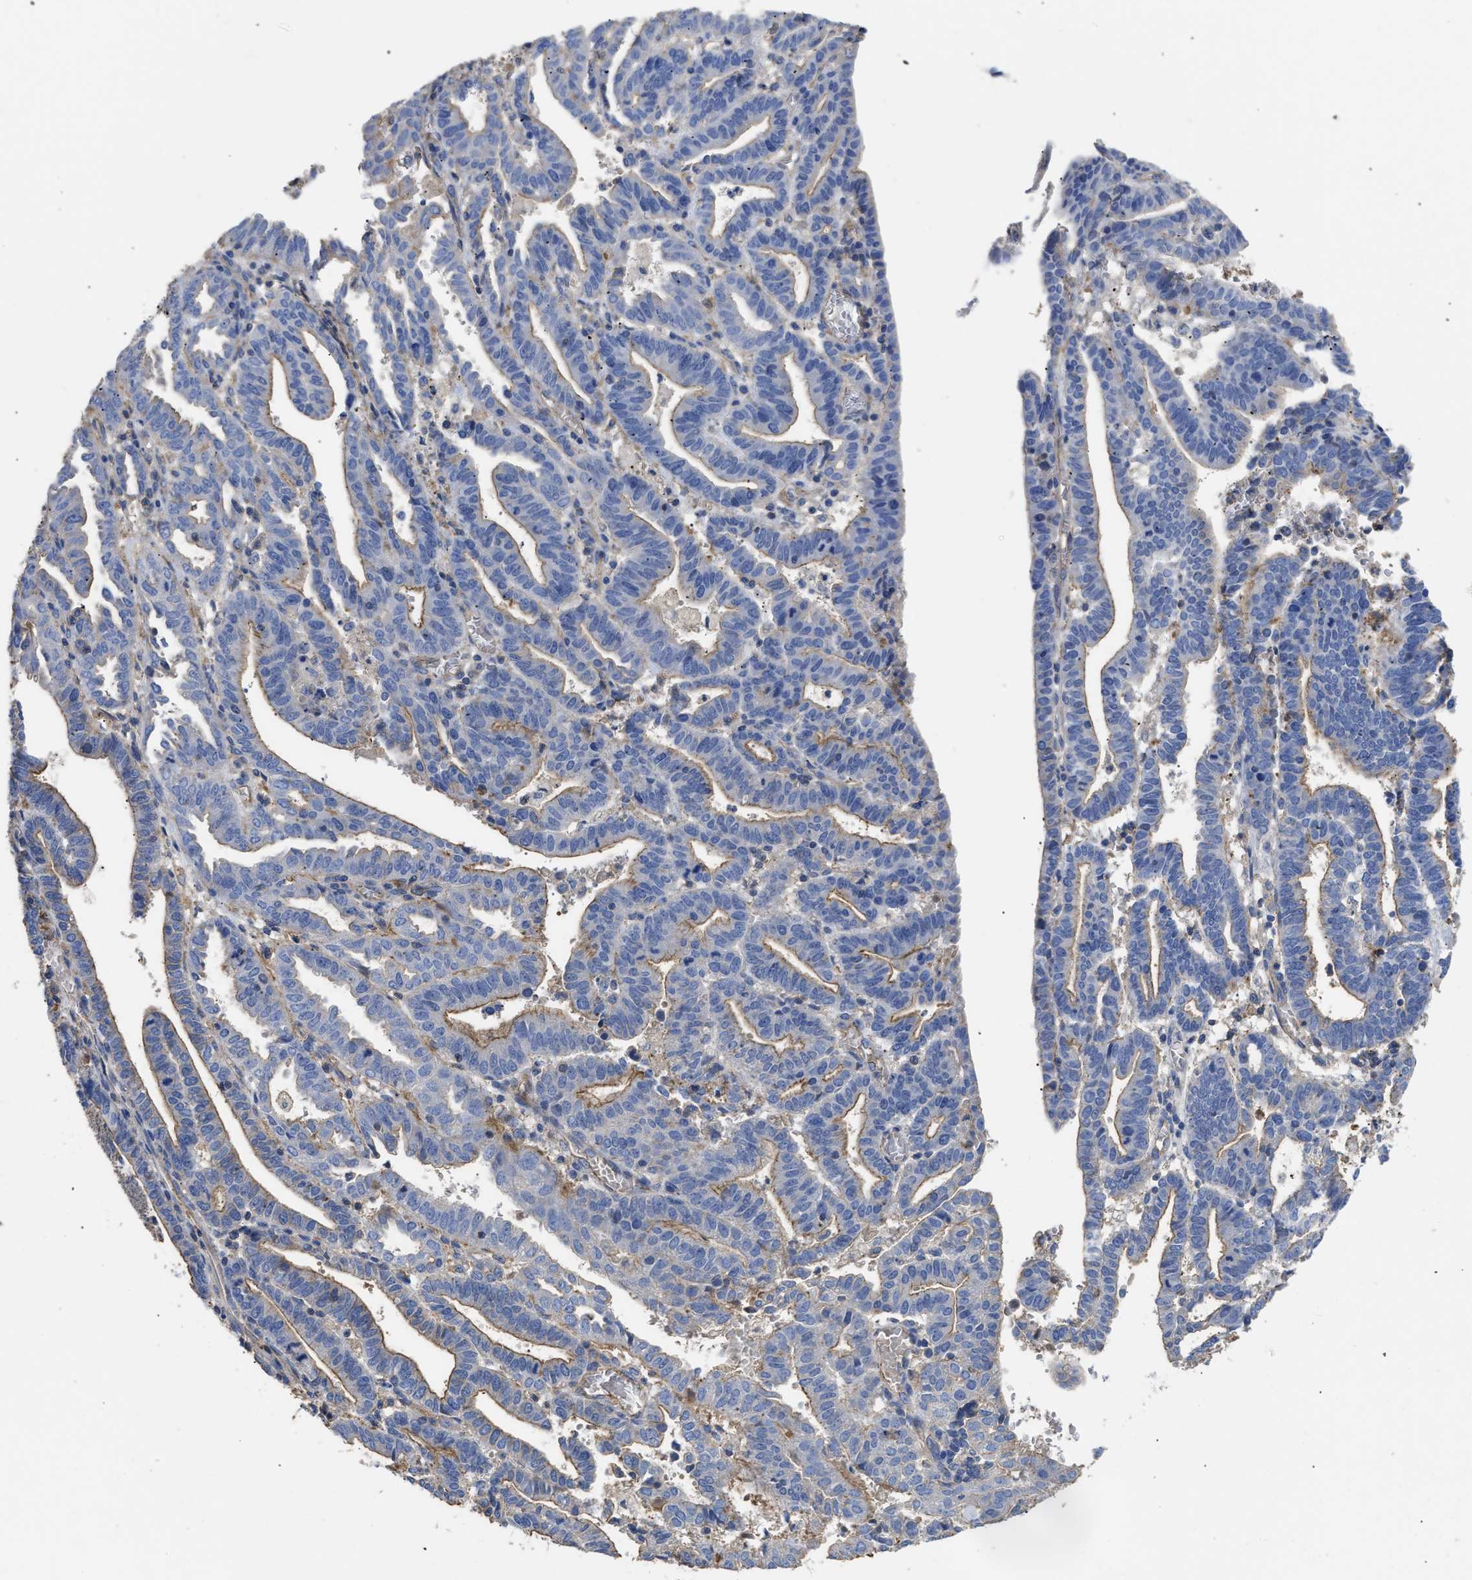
{"staining": {"intensity": "weak", "quantity": "<25%", "location": "cytoplasmic/membranous"}, "tissue": "endometrial cancer", "cell_type": "Tumor cells", "image_type": "cancer", "snomed": [{"axis": "morphology", "description": "Adenocarcinoma, NOS"}, {"axis": "topography", "description": "Uterus"}], "caption": "Immunohistochemistry (IHC) histopathology image of neoplastic tissue: endometrial adenocarcinoma stained with DAB exhibits no significant protein staining in tumor cells.", "gene": "USP4", "patient": {"sex": "female", "age": 83}}